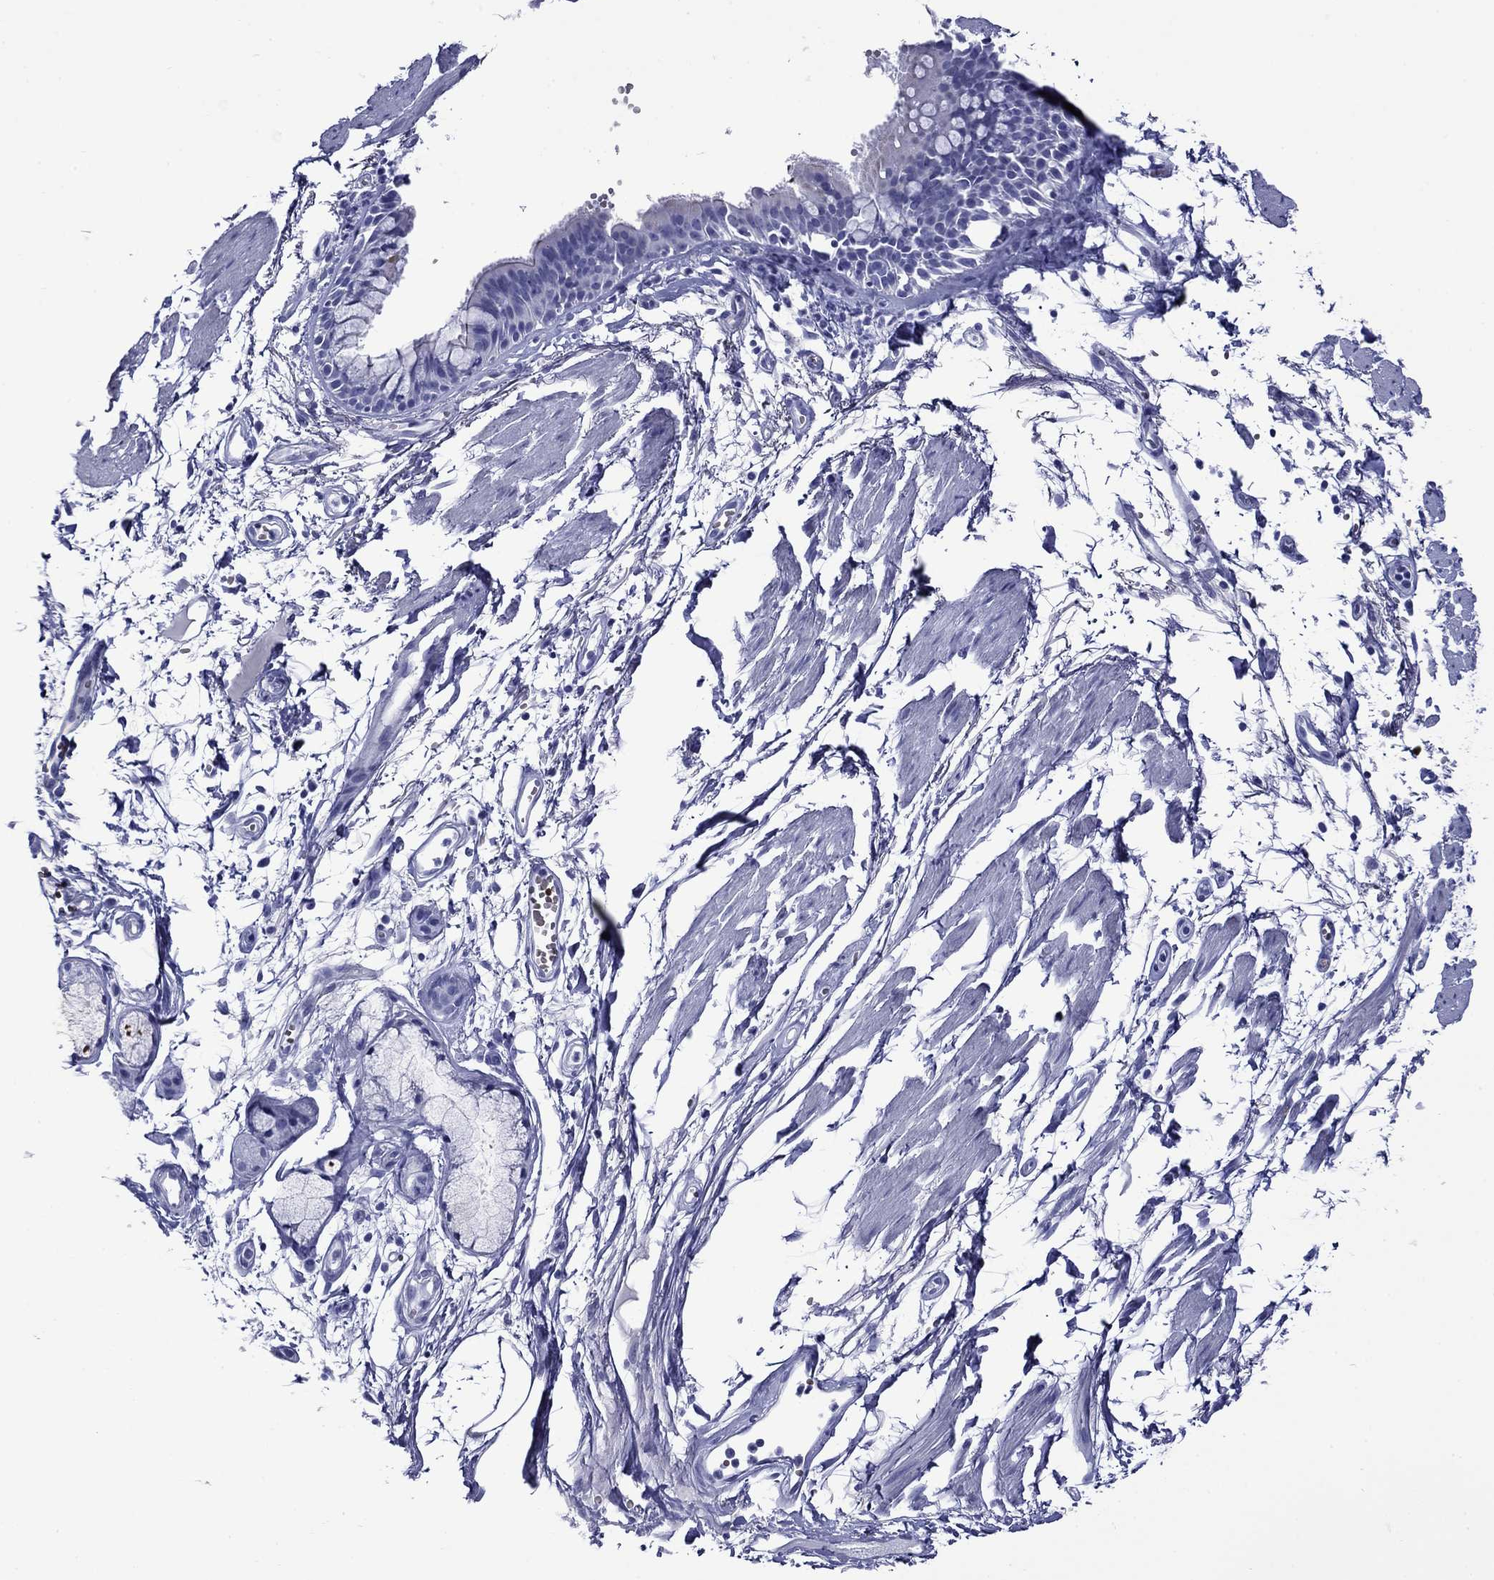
{"staining": {"intensity": "negative", "quantity": "none", "location": "none"}, "tissue": "soft tissue", "cell_type": "Fibroblasts", "image_type": "normal", "snomed": [{"axis": "morphology", "description": "Normal tissue, NOS"}, {"axis": "morphology", "description": "Squamous cell carcinoma, NOS"}, {"axis": "topography", "description": "Cartilage tissue"}, {"axis": "topography", "description": "Lung"}], "caption": "This is an IHC image of unremarkable human soft tissue. There is no staining in fibroblasts.", "gene": "ROM1", "patient": {"sex": "male", "age": 66}}